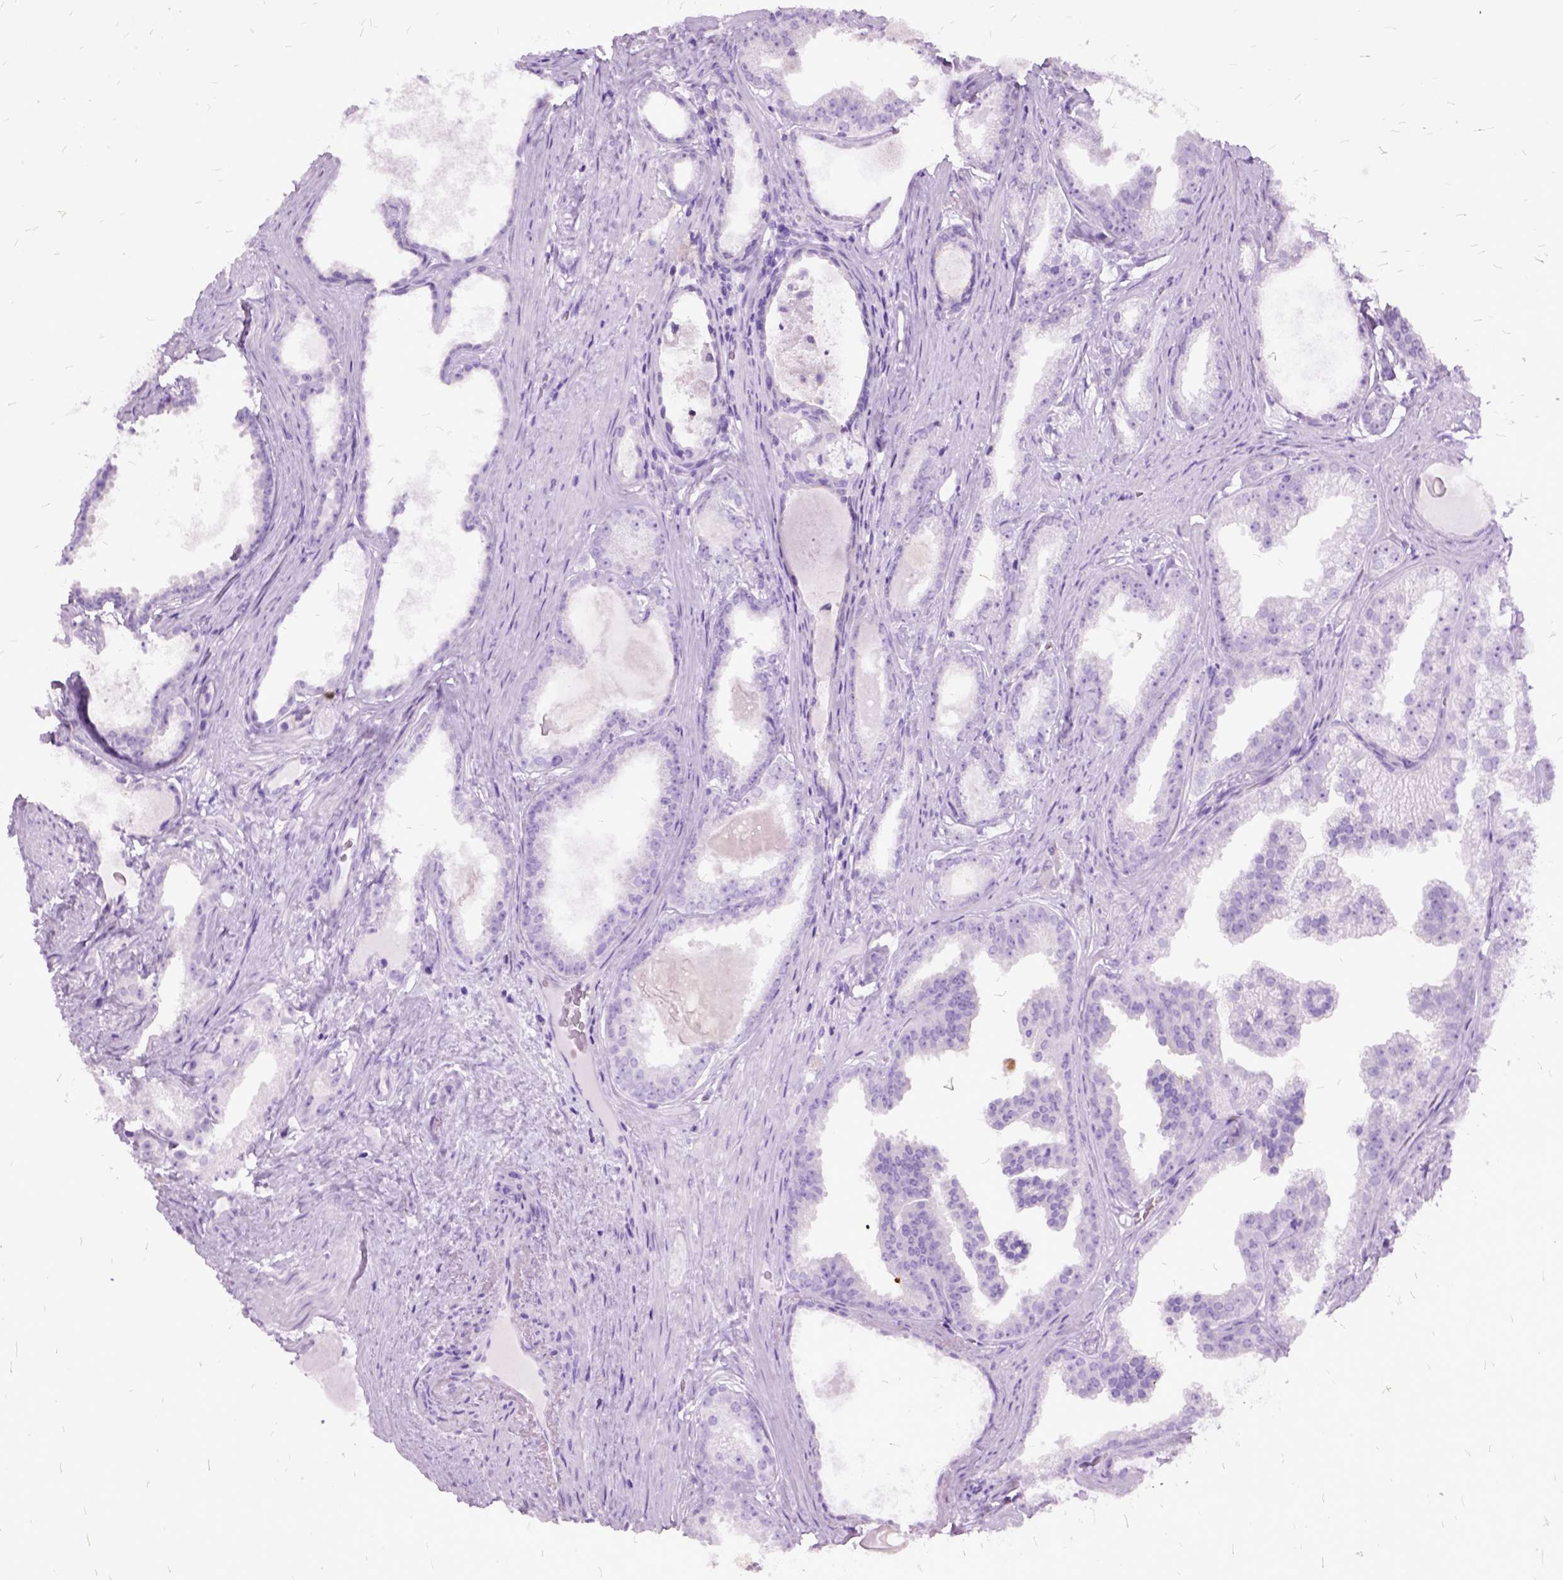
{"staining": {"intensity": "negative", "quantity": "none", "location": "none"}, "tissue": "prostate cancer", "cell_type": "Tumor cells", "image_type": "cancer", "snomed": [{"axis": "morphology", "description": "Adenocarcinoma, Low grade"}, {"axis": "topography", "description": "Prostate"}], "caption": "There is no significant positivity in tumor cells of prostate cancer (adenocarcinoma (low-grade)). The staining was performed using DAB to visualize the protein expression in brown, while the nuclei were stained in blue with hematoxylin (Magnification: 20x).", "gene": "MME", "patient": {"sex": "male", "age": 65}}